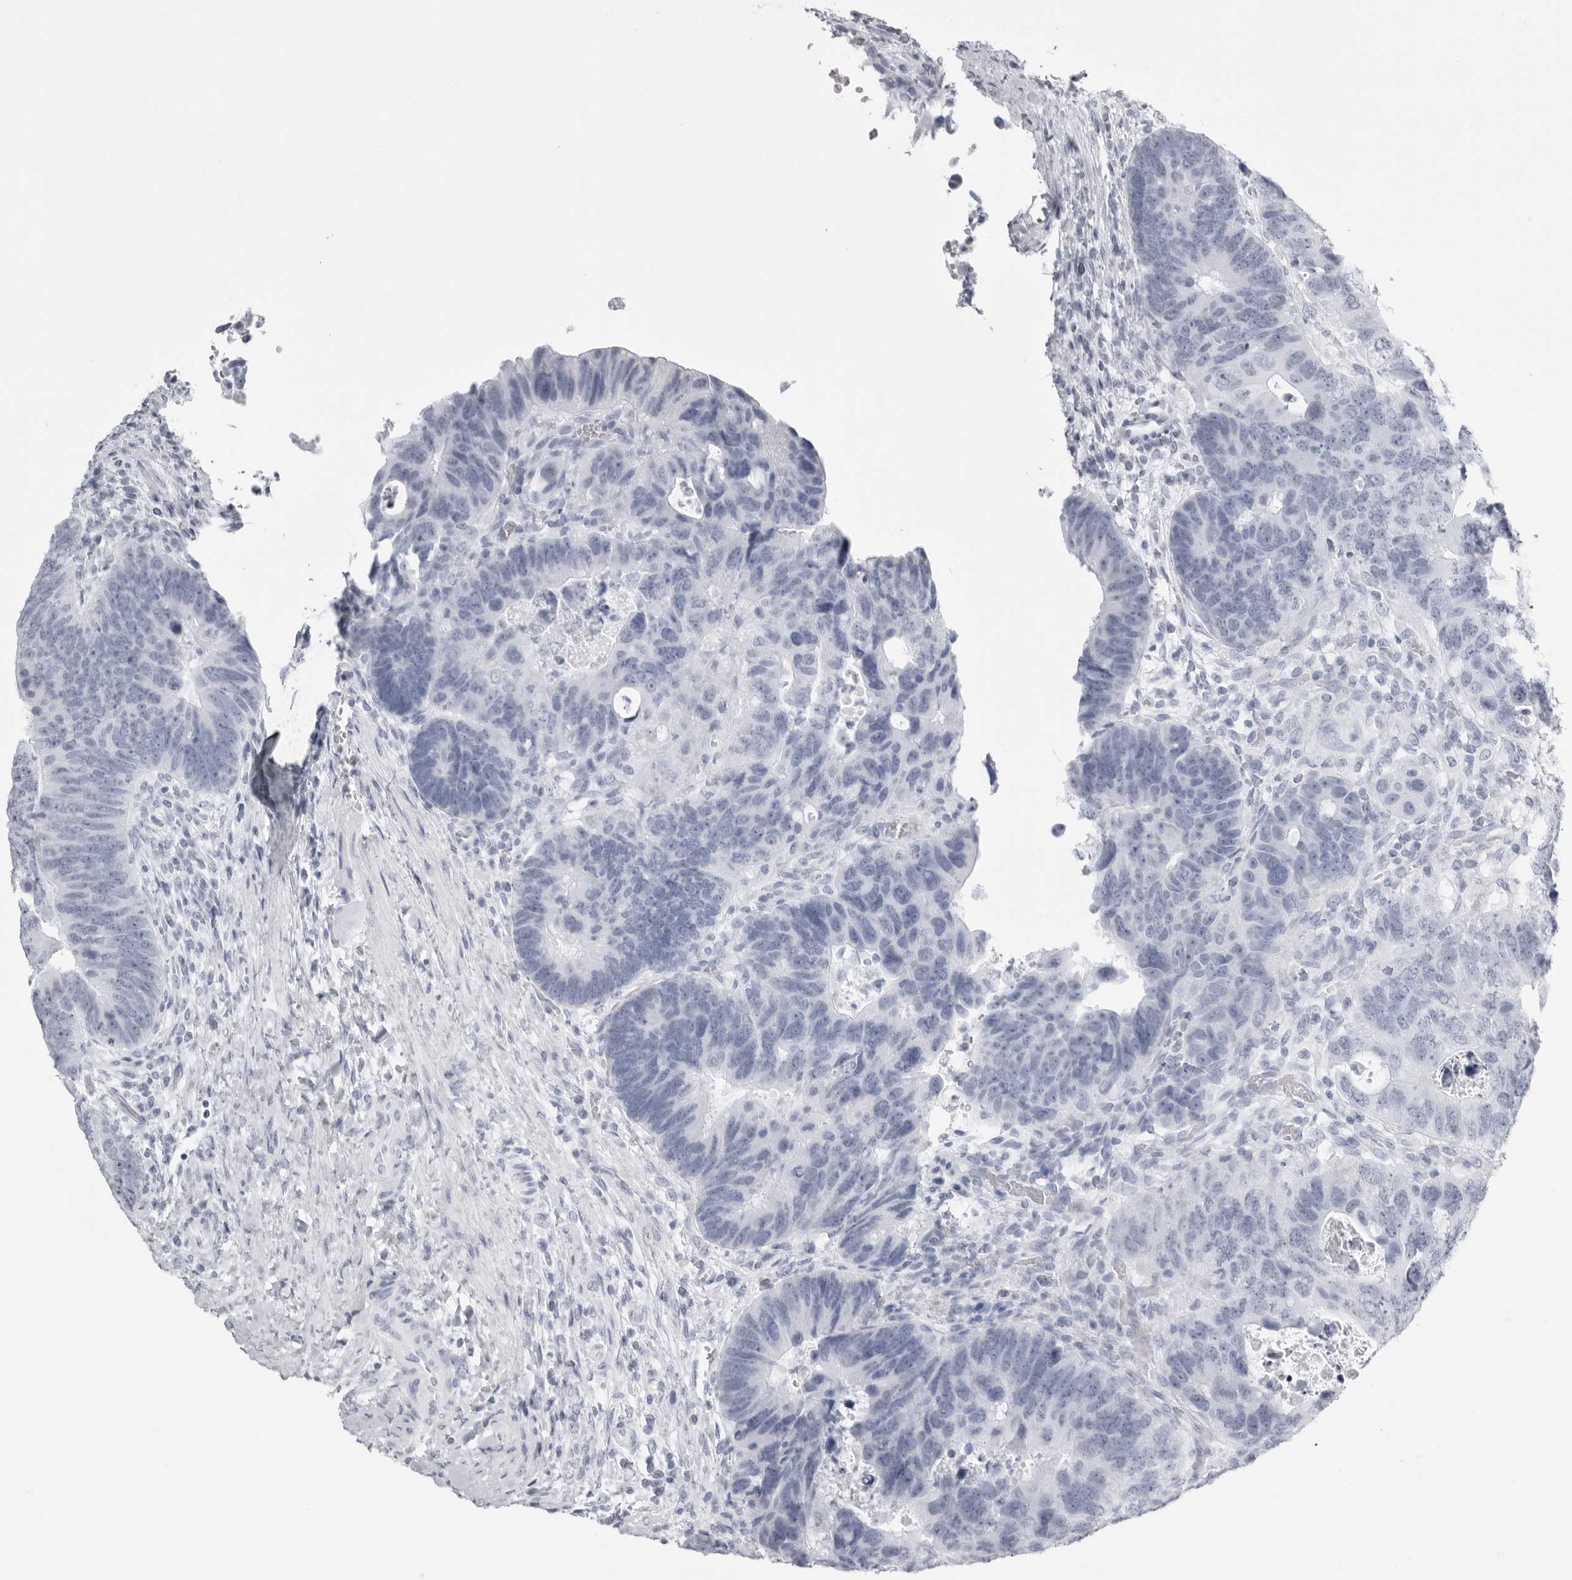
{"staining": {"intensity": "negative", "quantity": "none", "location": "none"}, "tissue": "colorectal cancer", "cell_type": "Tumor cells", "image_type": "cancer", "snomed": [{"axis": "morphology", "description": "Adenocarcinoma, NOS"}, {"axis": "topography", "description": "Rectum"}], "caption": "A micrograph of human colorectal cancer is negative for staining in tumor cells. Nuclei are stained in blue.", "gene": "KLK9", "patient": {"sex": "male", "age": 59}}